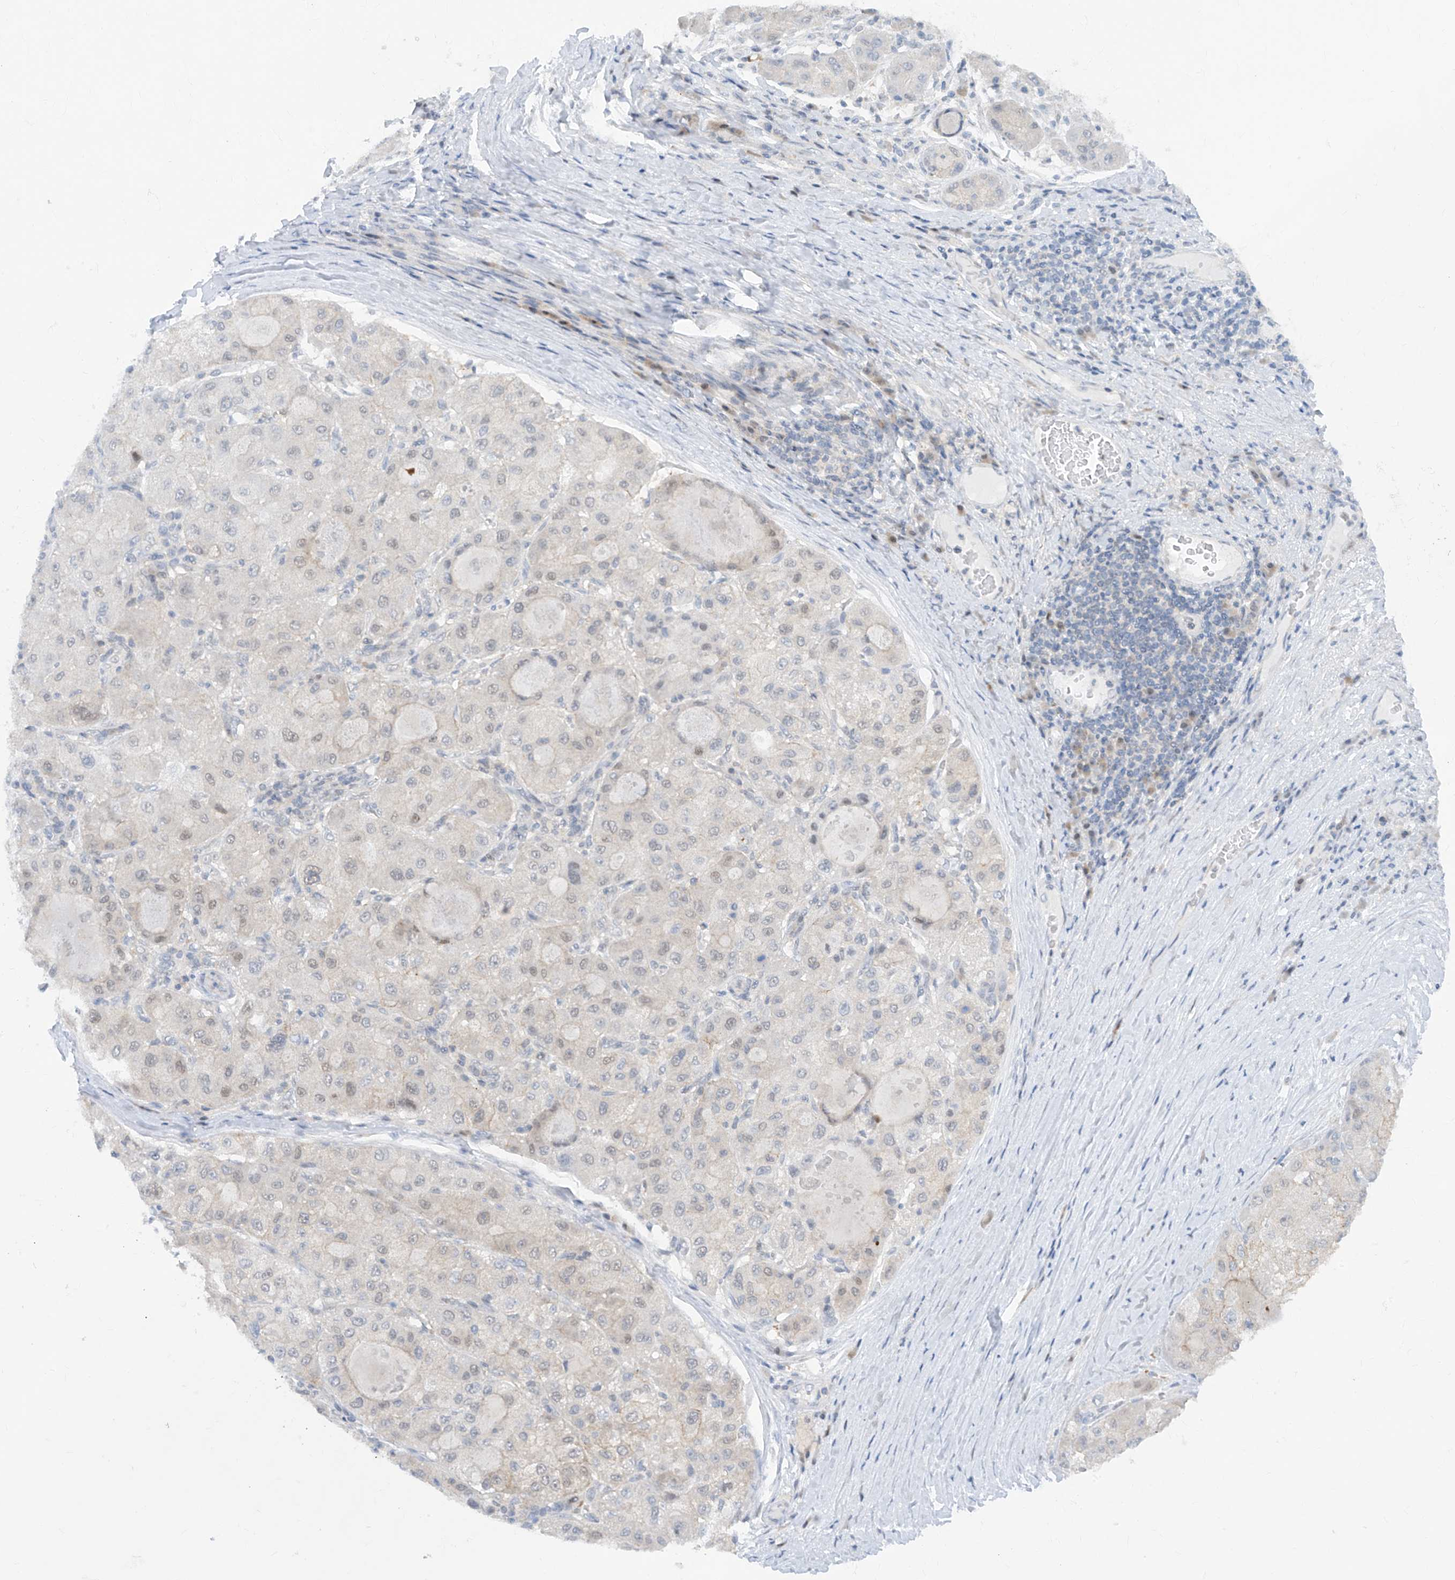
{"staining": {"intensity": "negative", "quantity": "none", "location": "none"}, "tissue": "liver cancer", "cell_type": "Tumor cells", "image_type": "cancer", "snomed": [{"axis": "morphology", "description": "Carcinoma, Hepatocellular, NOS"}, {"axis": "topography", "description": "Liver"}], "caption": "This is an immunohistochemistry (IHC) image of human liver cancer (hepatocellular carcinoma). There is no expression in tumor cells.", "gene": "ZNF358", "patient": {"sex": "male", "age": 80}}